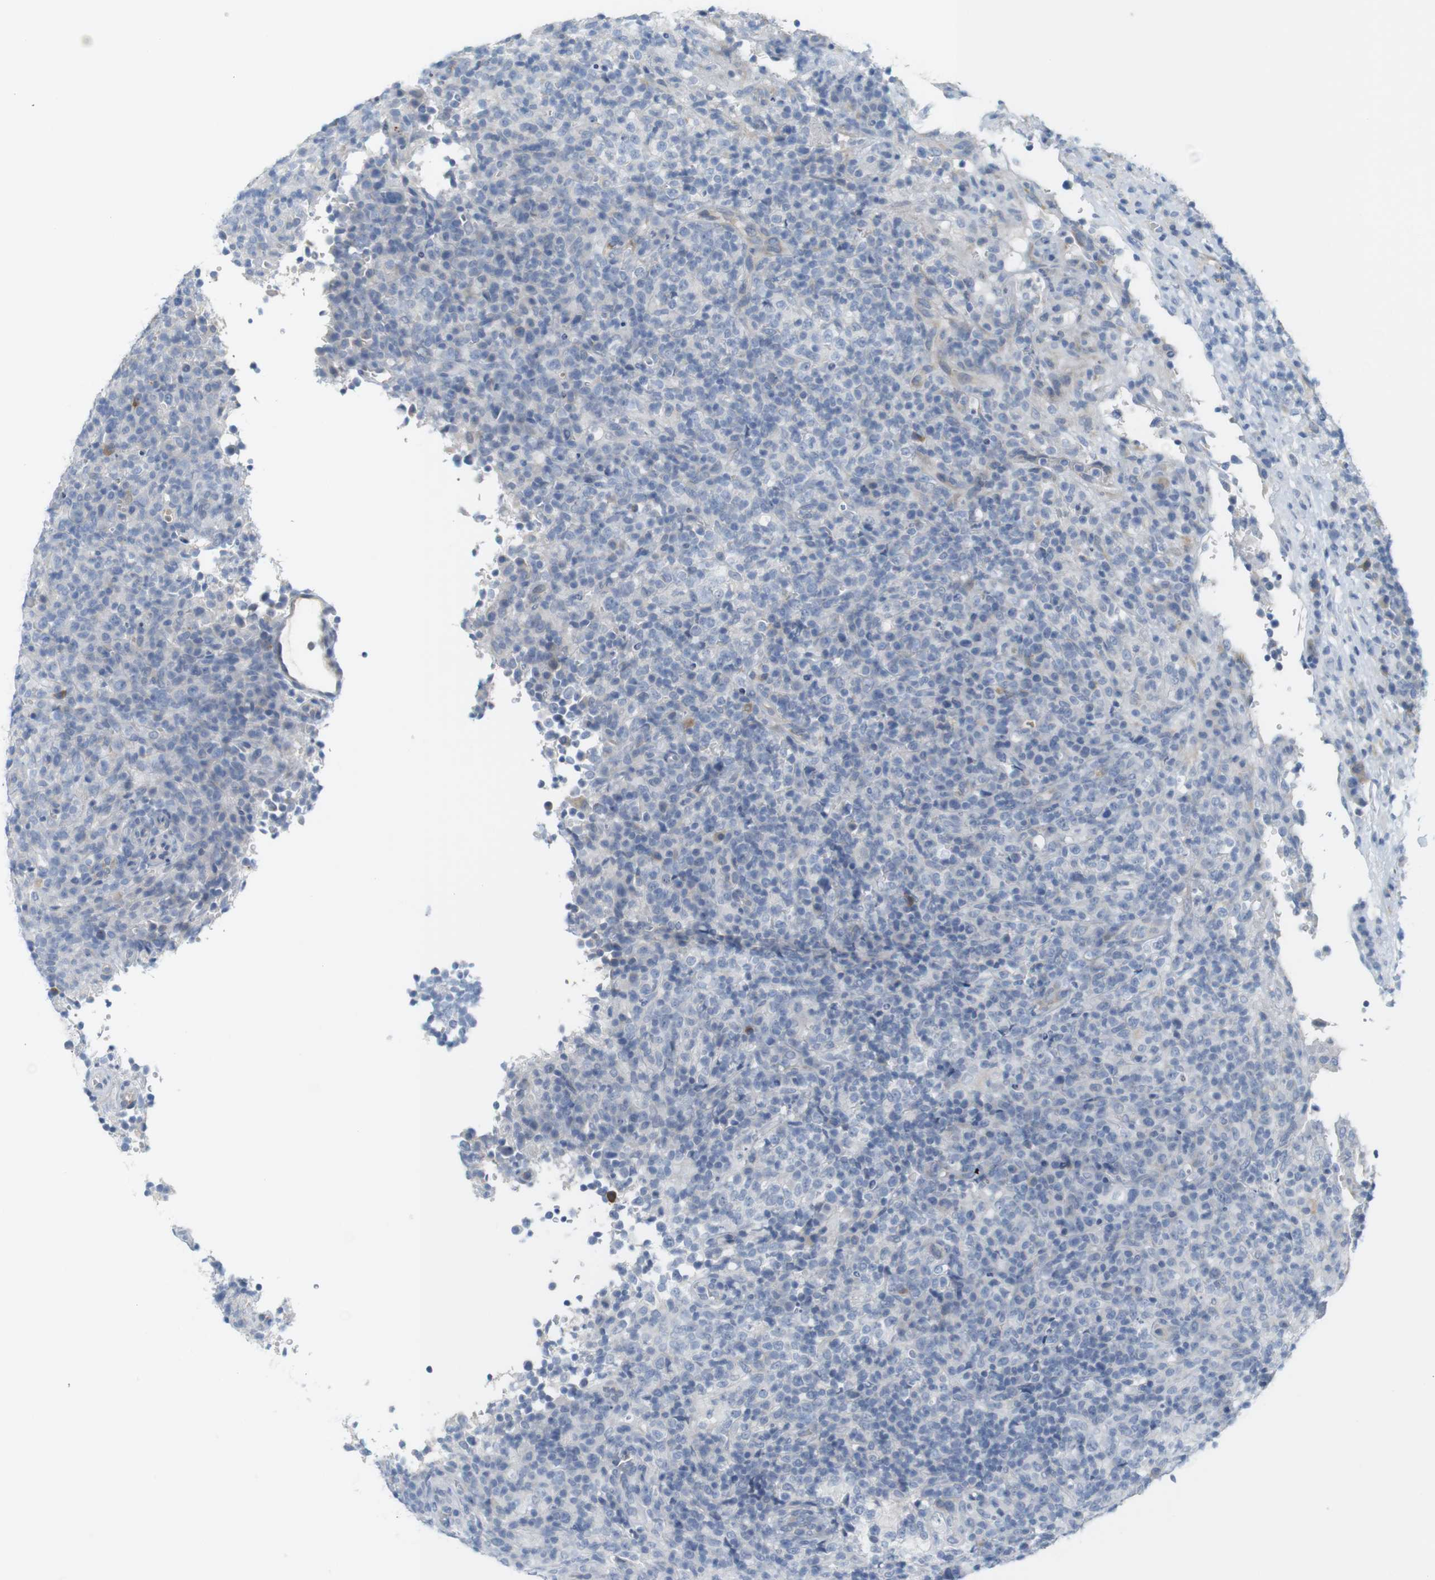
{"staining": {"intensity": "negative", "quantity": "none", "location": "none"}, "tissue": "lymphoma", "cell_type": "Tumor cells", "image_type": "cancer", "snomed": [{"axis": "morphology", "description": "Malignant lymphoma, non-Hodgkin's type, High grade"}, {"axis": "topography", "description": "Lymph node"}], "caption": "Protein analysis of high-grade malignant lymphoma, non-Hodgkin's type demonstrates no significant positivity in tumor cells.", "gene": "RGS9", "patient": {"sex": "female", "age": 76}}